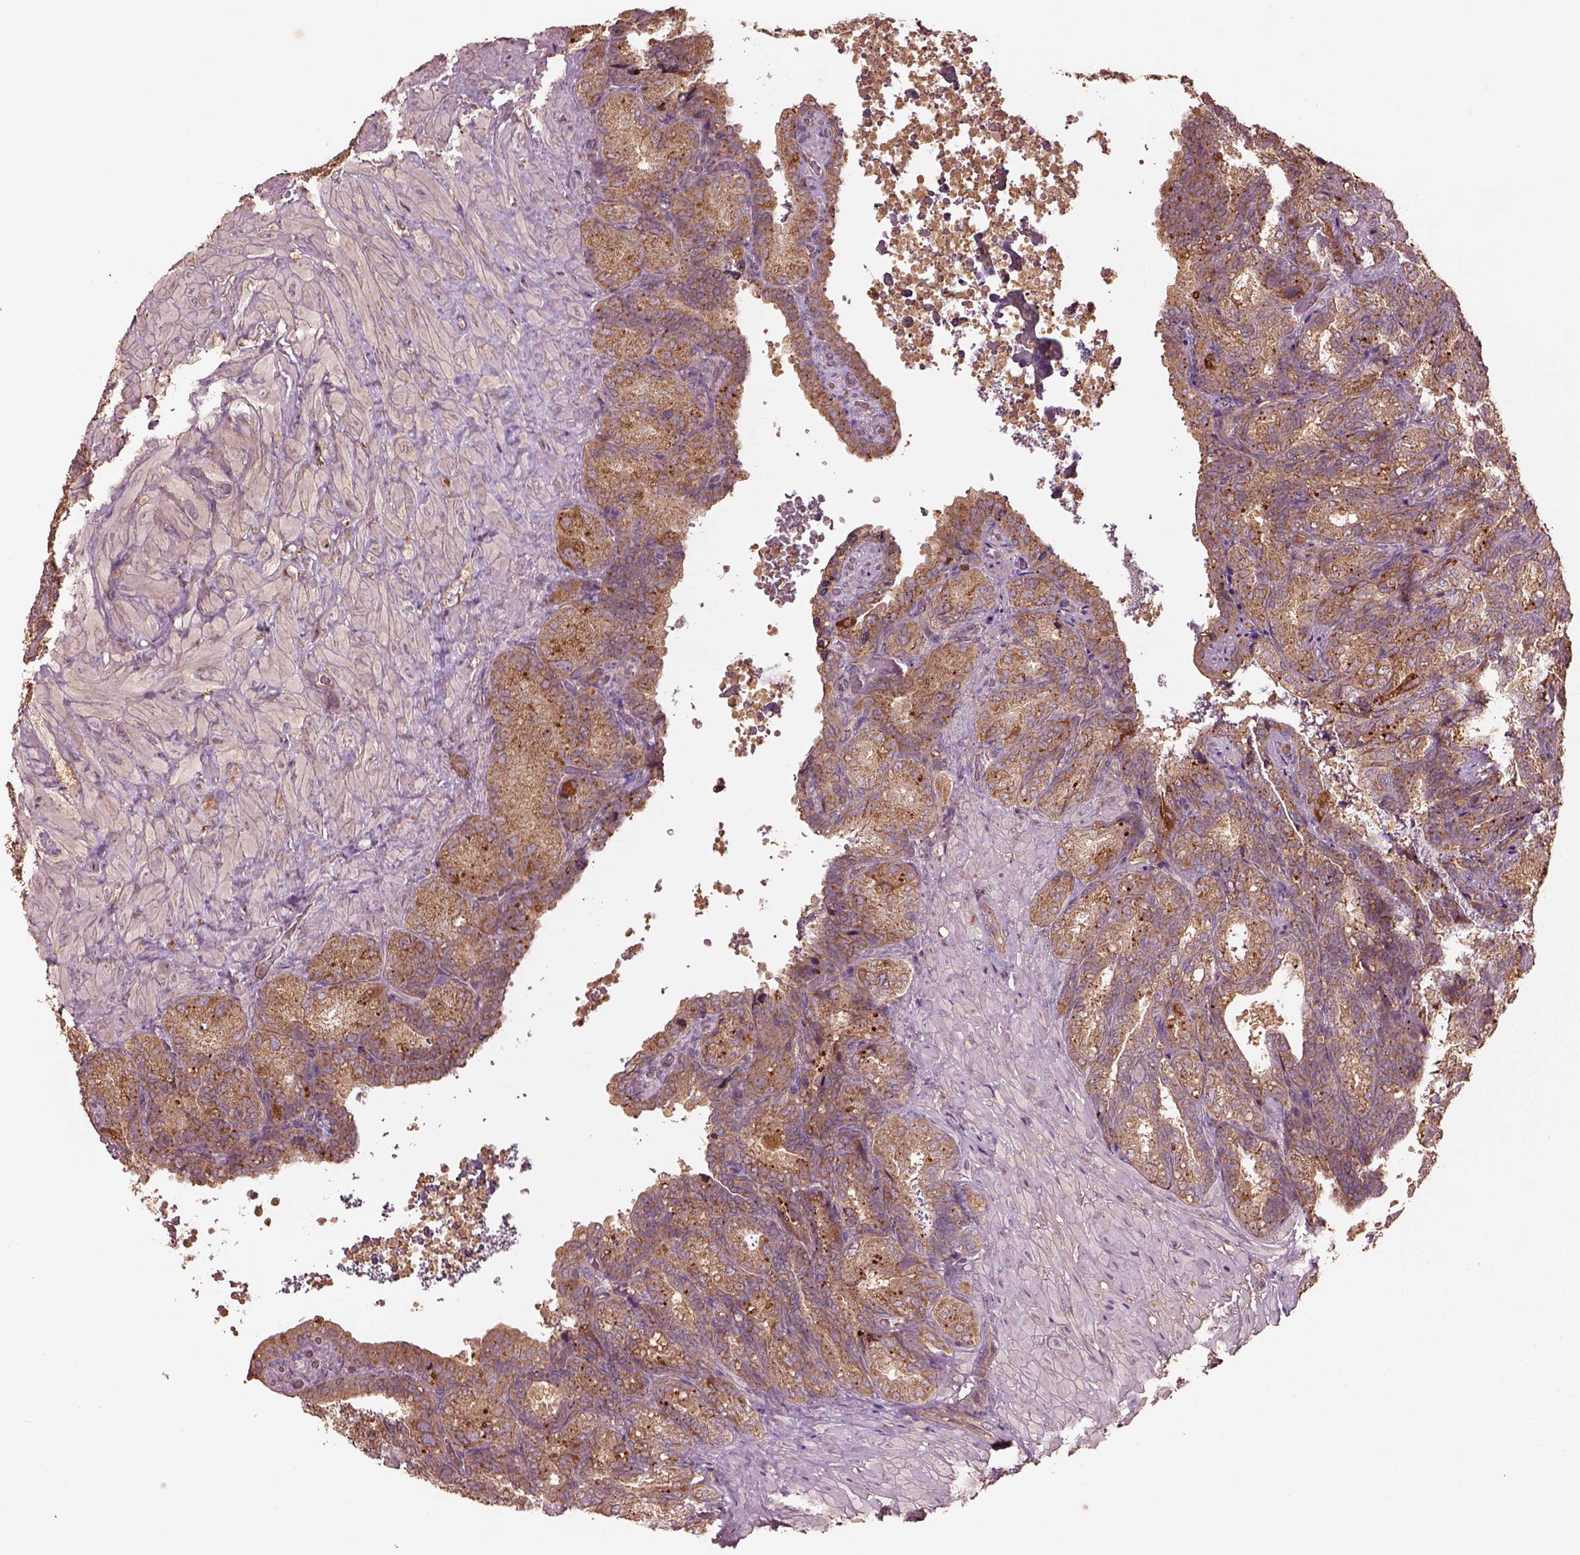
{"staining": {"intensity": "moderate", "quantity": ">75%", "location": "cytoplasmic/membranous"}, "tissue": "seminal vesicle", "cell_type": "Glandular cells", "image_type": "normal", "snomed": [{"axis": "morphology", "description": "Normal tissue, NOS"}, {"axis": "topography", "description": "Seminal veicle"}], "caption": "Unremarkable seminal vesicle was stained to show a protein in brown. There is medium levels of moderate cytoplasmic/membranous expression in approximately >75% of glandular cells. (DAB (3,3'-diaminobenzidine) IHC, brown staining for protein, blue staining for nuclei).", "gene": "TRADD", "patient": {"sex": "male", "age": 68}}